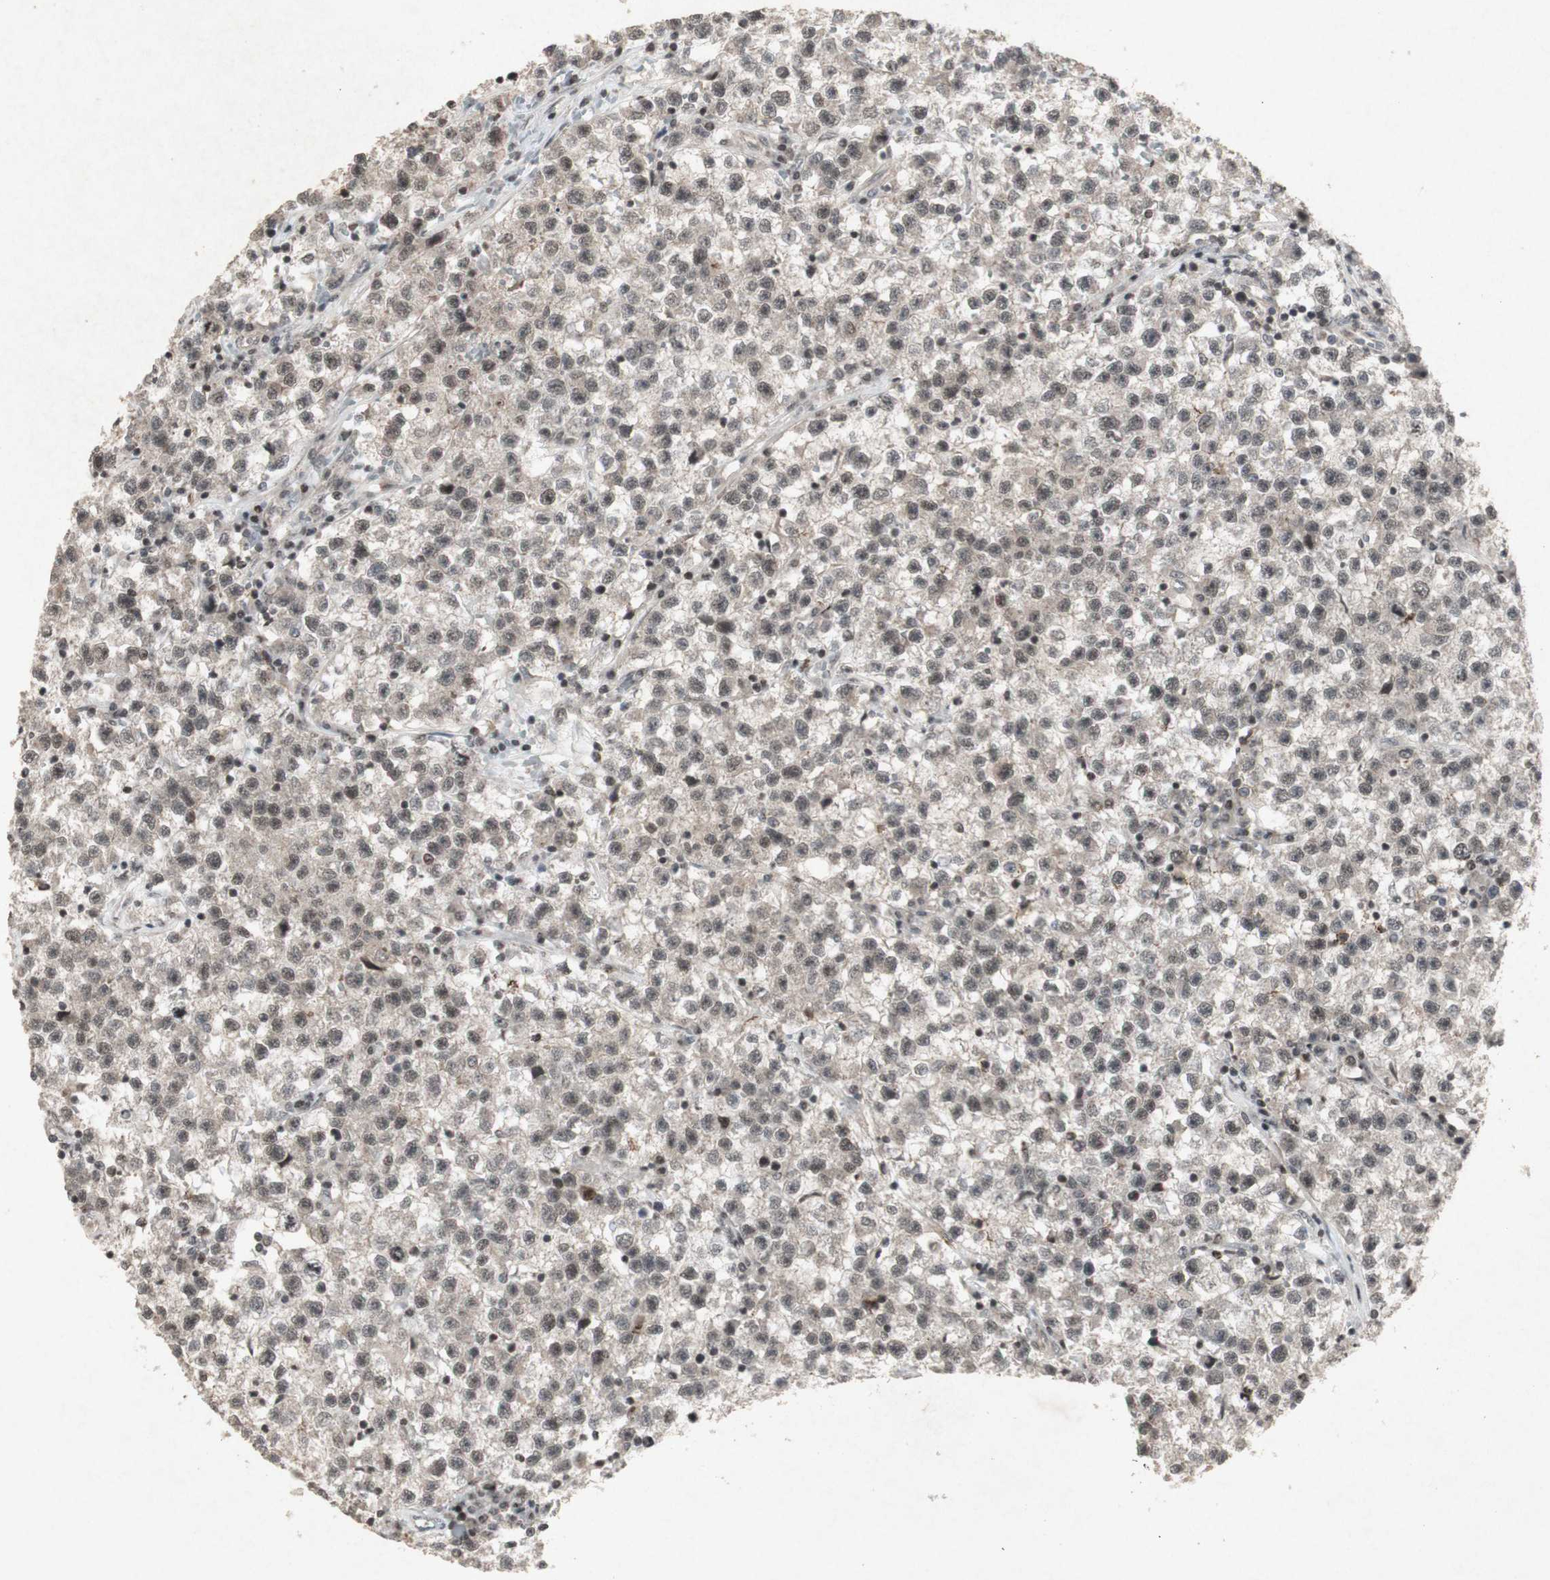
{"staining": {"intensity": "weak", "quantity": ">75%", "location": "cytoplasmic/membranous"}, "tissue": "testis cancer", "cell_type": "Tumor cells", "image_type": "cancer", "snomed": [{"axis": "morphology", "description": "Seminoma, NOS"}, {"axis": "topography", "description": "Testis"}], "caption": "A low amount of weak cytoplasmic/membranous staining is appreciated in approximately >75% of tumor cells in testis seminoma tissue.", "gene": "PLXNA1", "patient": {"sex": "male", "age": 22}}